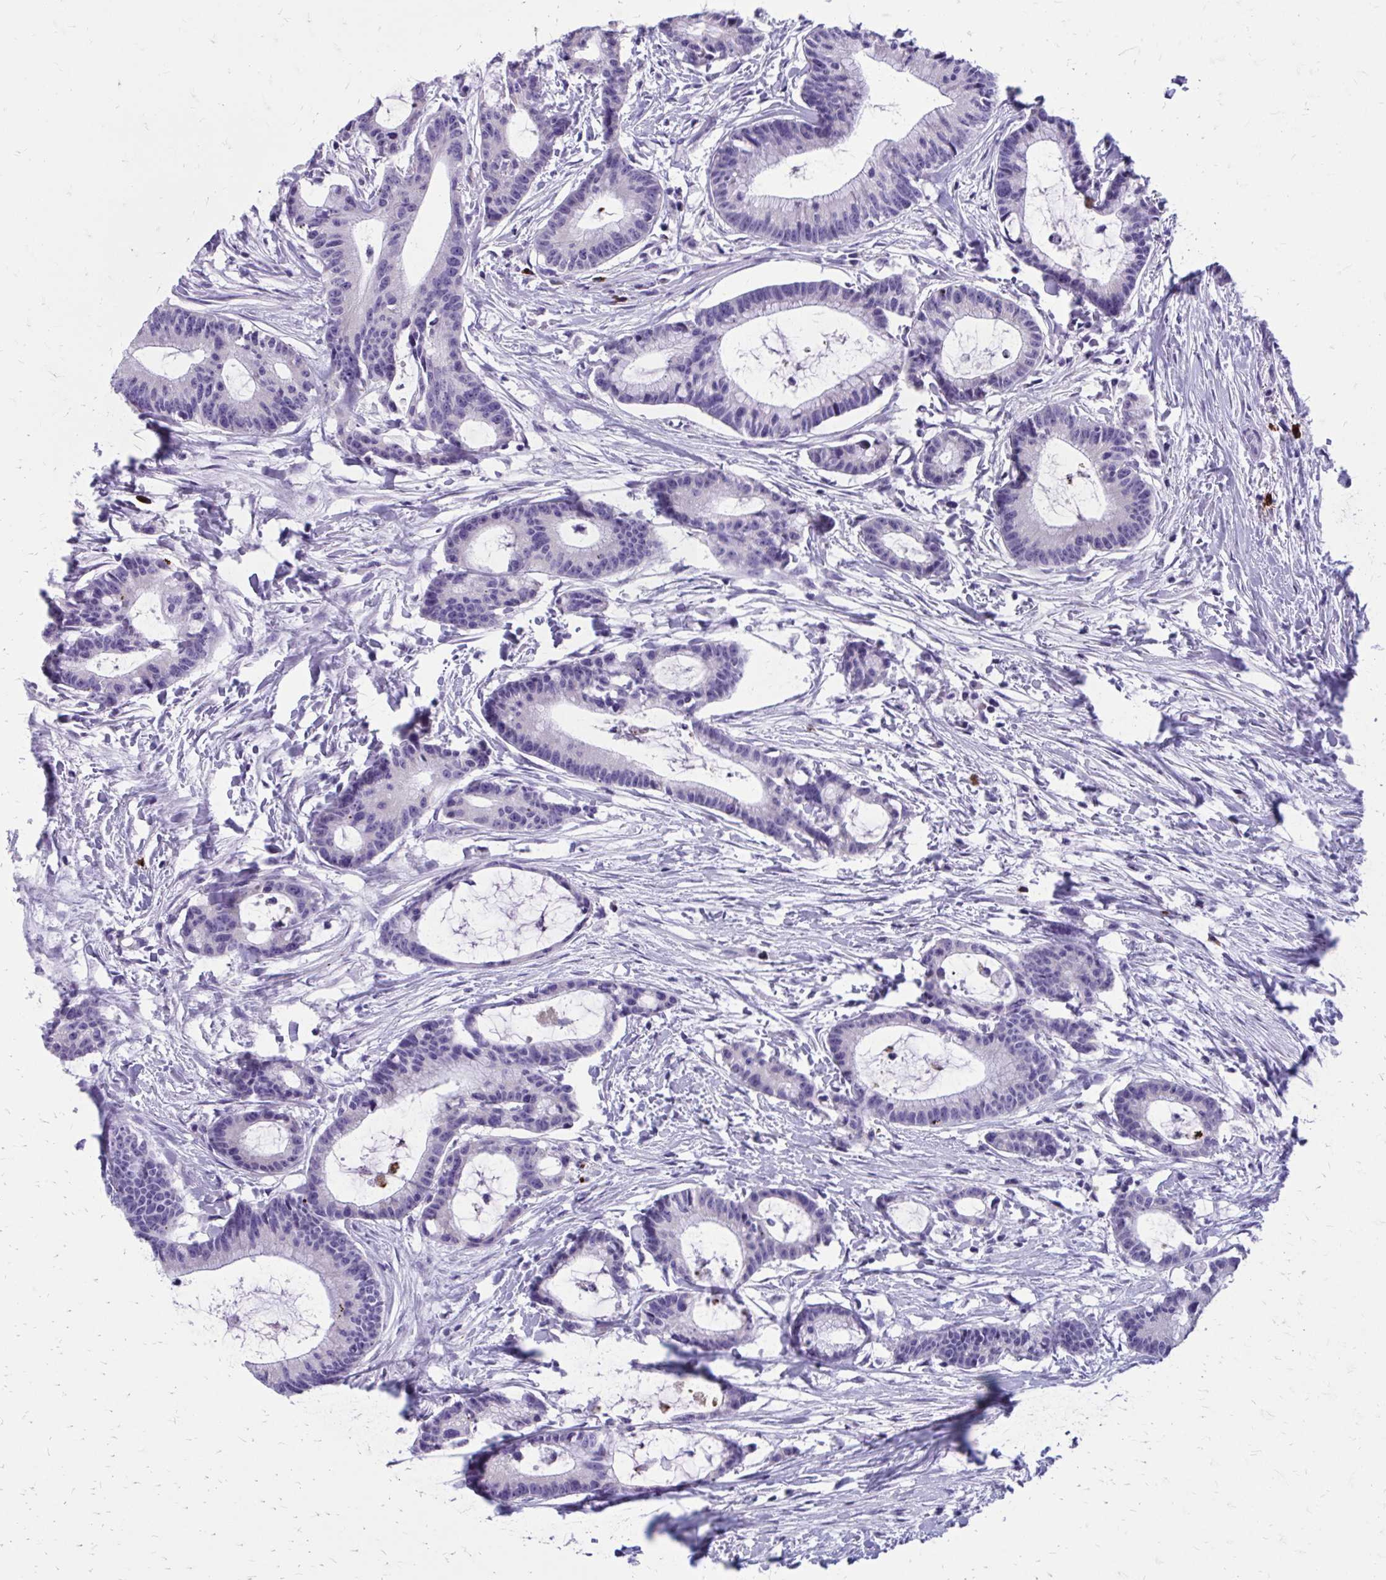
{"staining": {"intensity": "negative", "quantity": "none", "location": "none"}, "tissue": "colorectal cancer", "cell_type": "Tumor cells", "image_type": "cancer", "snomed": [{"axis": "morphology", "description": "Adenocarcinoma, NOS"}, {"axis": "topography", "description": "Colon"}], "caption": "The photomicrograph shows no staining of tumor cells in colorectal cancer.", "gene": "SATL1", "patient": {"sex": "female", "age": 78}}